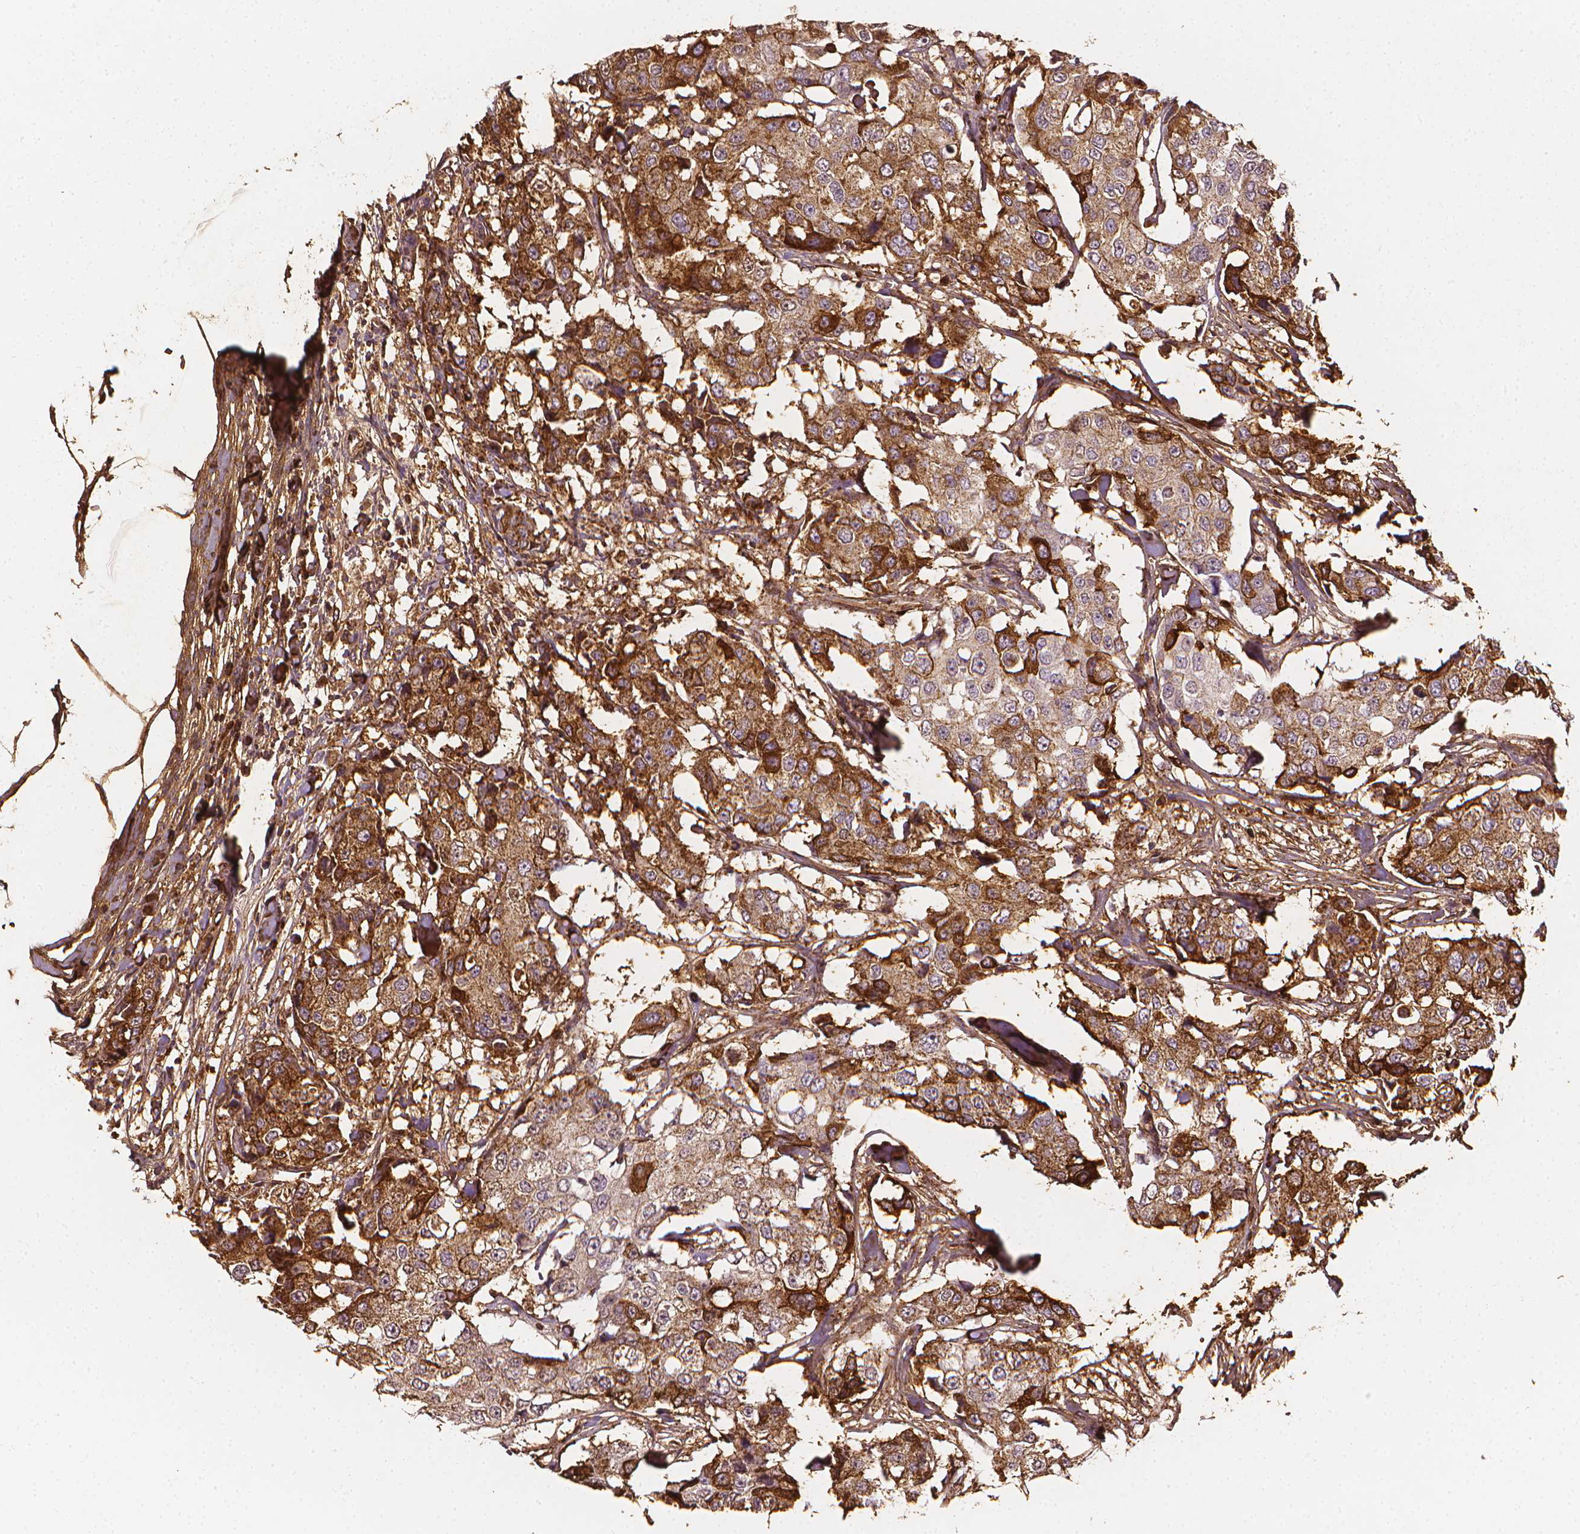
{"staining": {"intensity": "moderate", "quantity": "25%-75%", "location": "cytoplasmic/membranous"}, "tissue": "breast cancer", "cell_type": "Tumor cells", "image_type": "cancer", "snomed": [{"axis": "morphology", "description": "Duct carcinoma"}, {"axis": "topography", "description": "Breast"}], "caption": "Protein staining of breast cancer tissue shows moderate cytoplasmic/membranous positivity in about 25%-75% of tumor cells.", "gene": "DCN", "patient": {"sex": "female", "age": 27}}